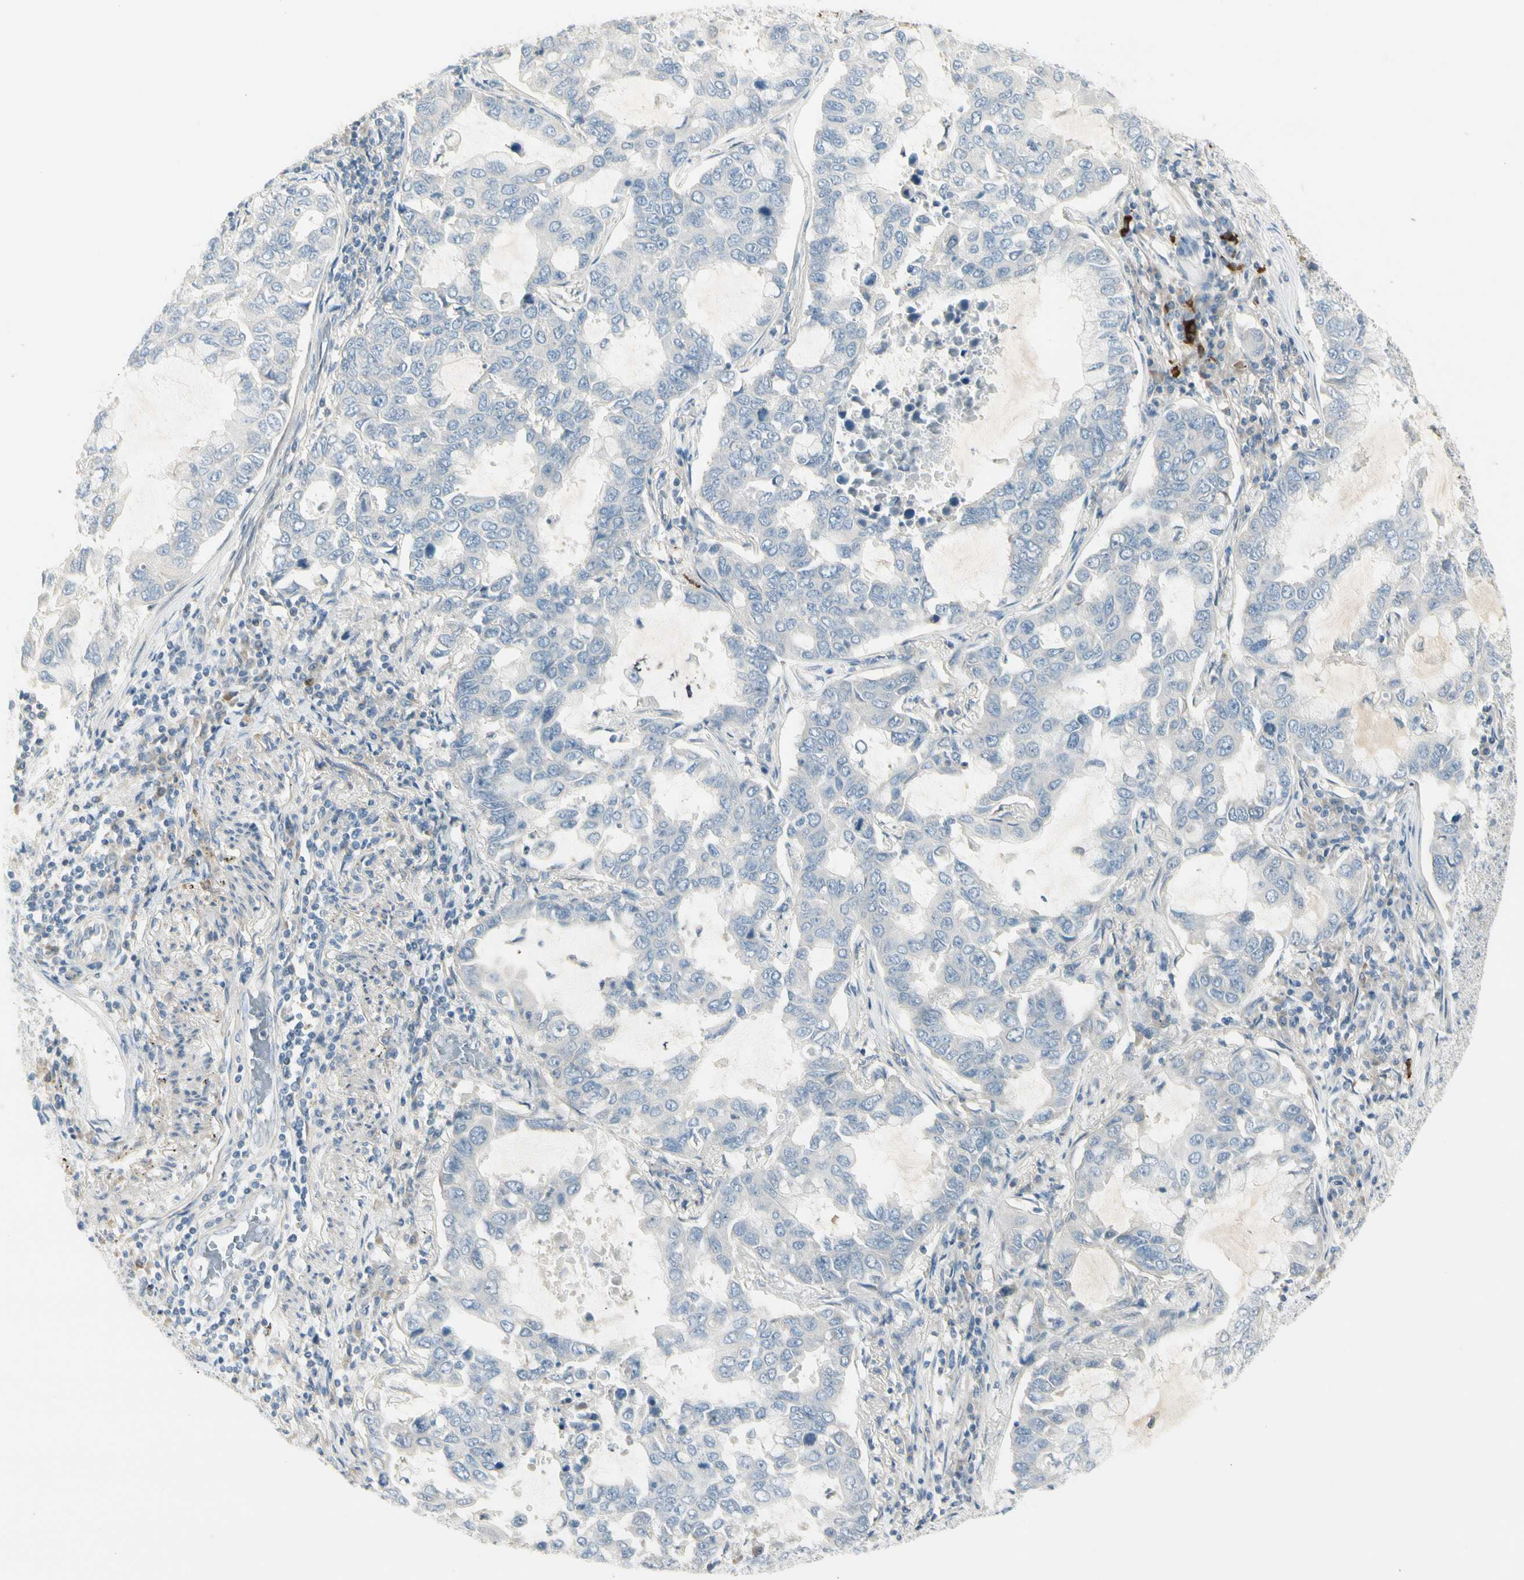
{"staining": {"intensity": "negative", "quantity": "none", "location": "none"}, "tissue": "lung cancer", "cell_type": "Tumor cells", "image_type": "cancer", "snomed": [{"axis": "morphology", "description": "Adenocarcinoma, NOS"}, {"axis": "topography", "description": "Lung"}], "caption": "Image shows no significant protein staining in tumor cells of adenocarcinoma (lung).", "gene": "CYP2E1", "patient": {"sex": "male", "age": 64}}